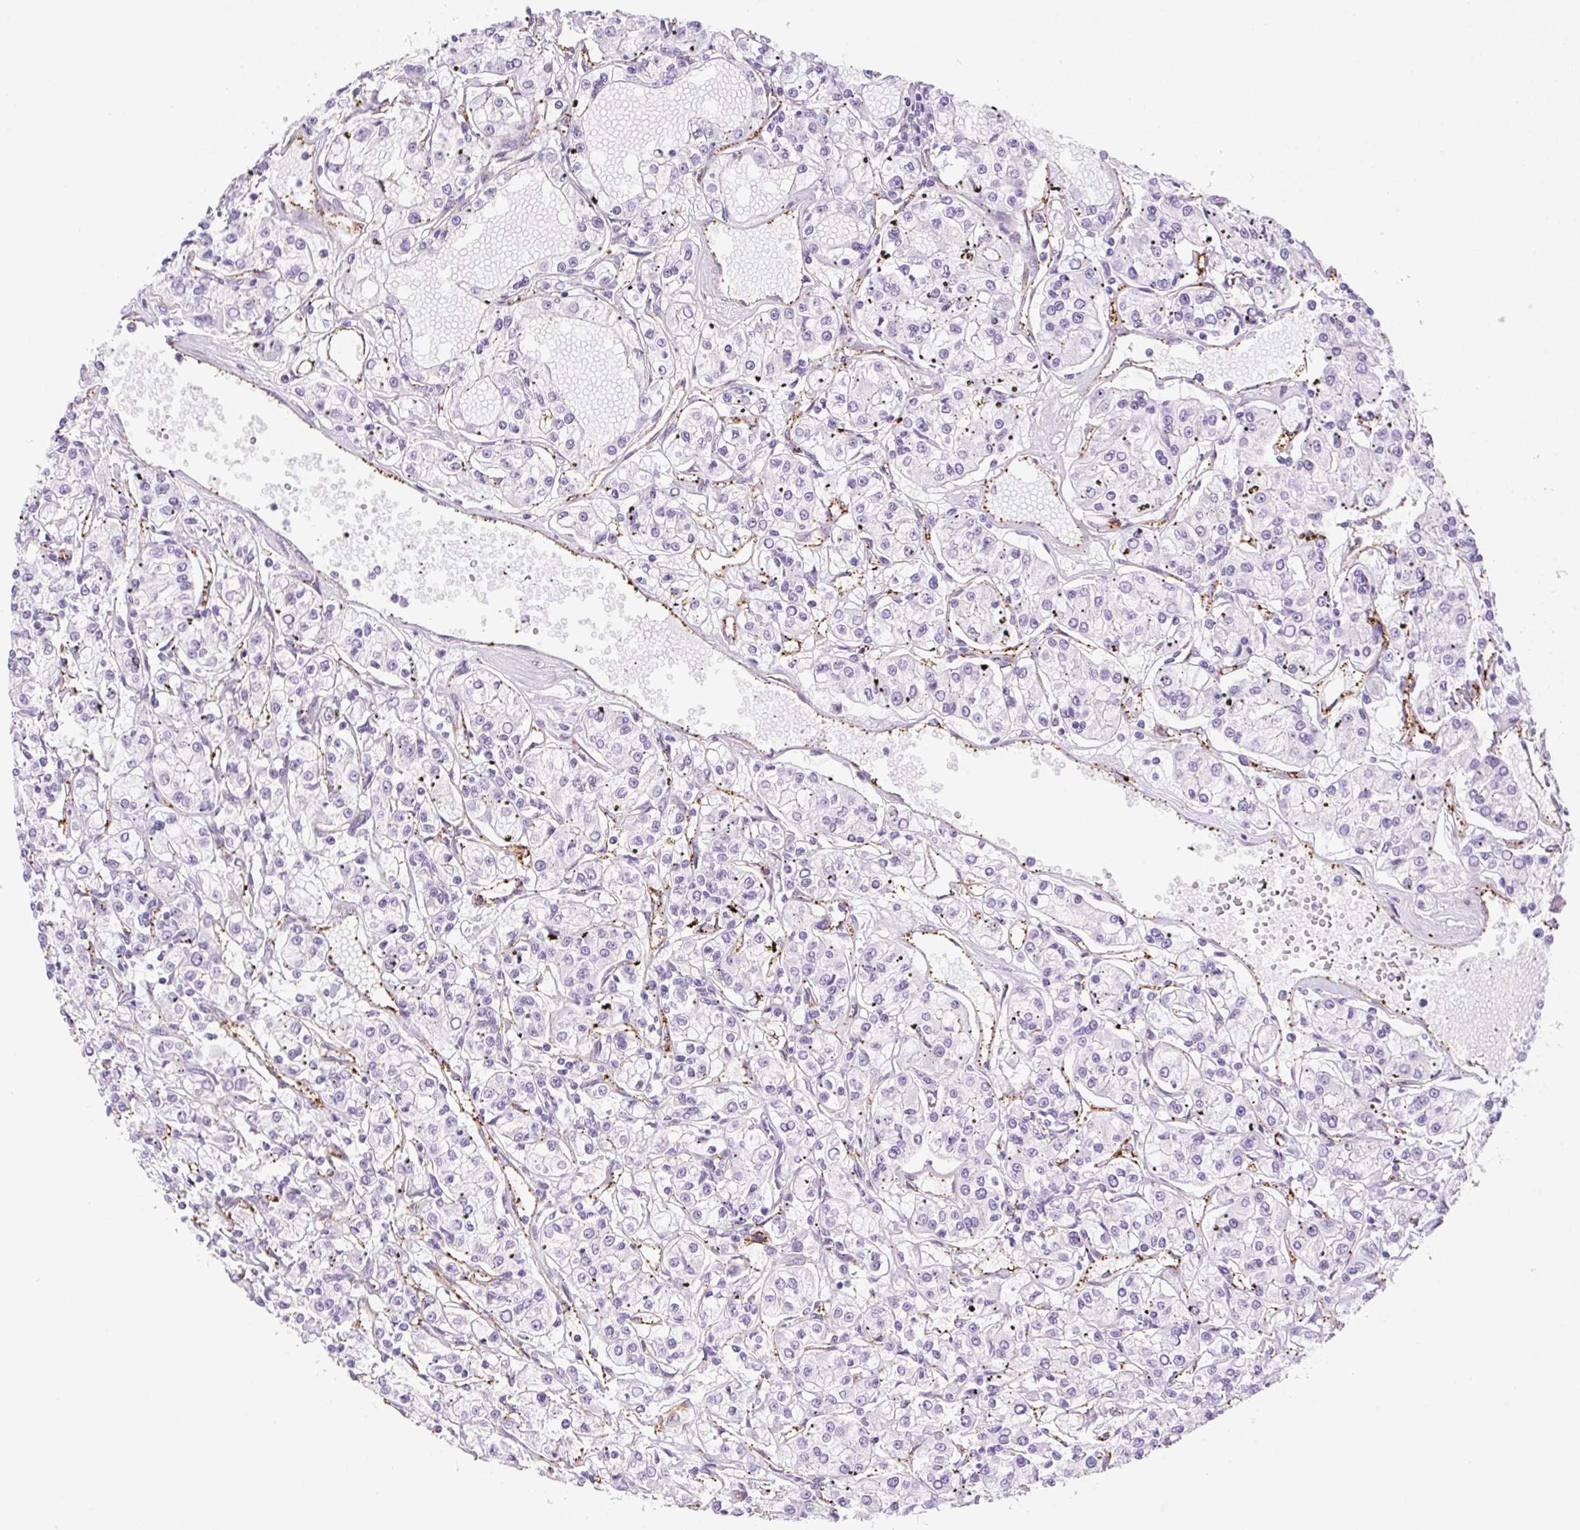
{"staining": {"intensity": "negative", "quantity": "none", "location": "none"}, "tissue": "renal cancer", "cell_type": "Tumor cells", "image_type": "cancer", "snomed": [{"axis": "morphology", "description": "Adenocarcinoma, NOS"}, {"axis": "topography", "description": "Kidney"}], "caption": "An immunohistochemistry histopathology image of renal cancer is shown. There is no staining in tumor cells of renal cancer.", "gene": "EHD3", "patient": {"sex": "female", "age": 59}}